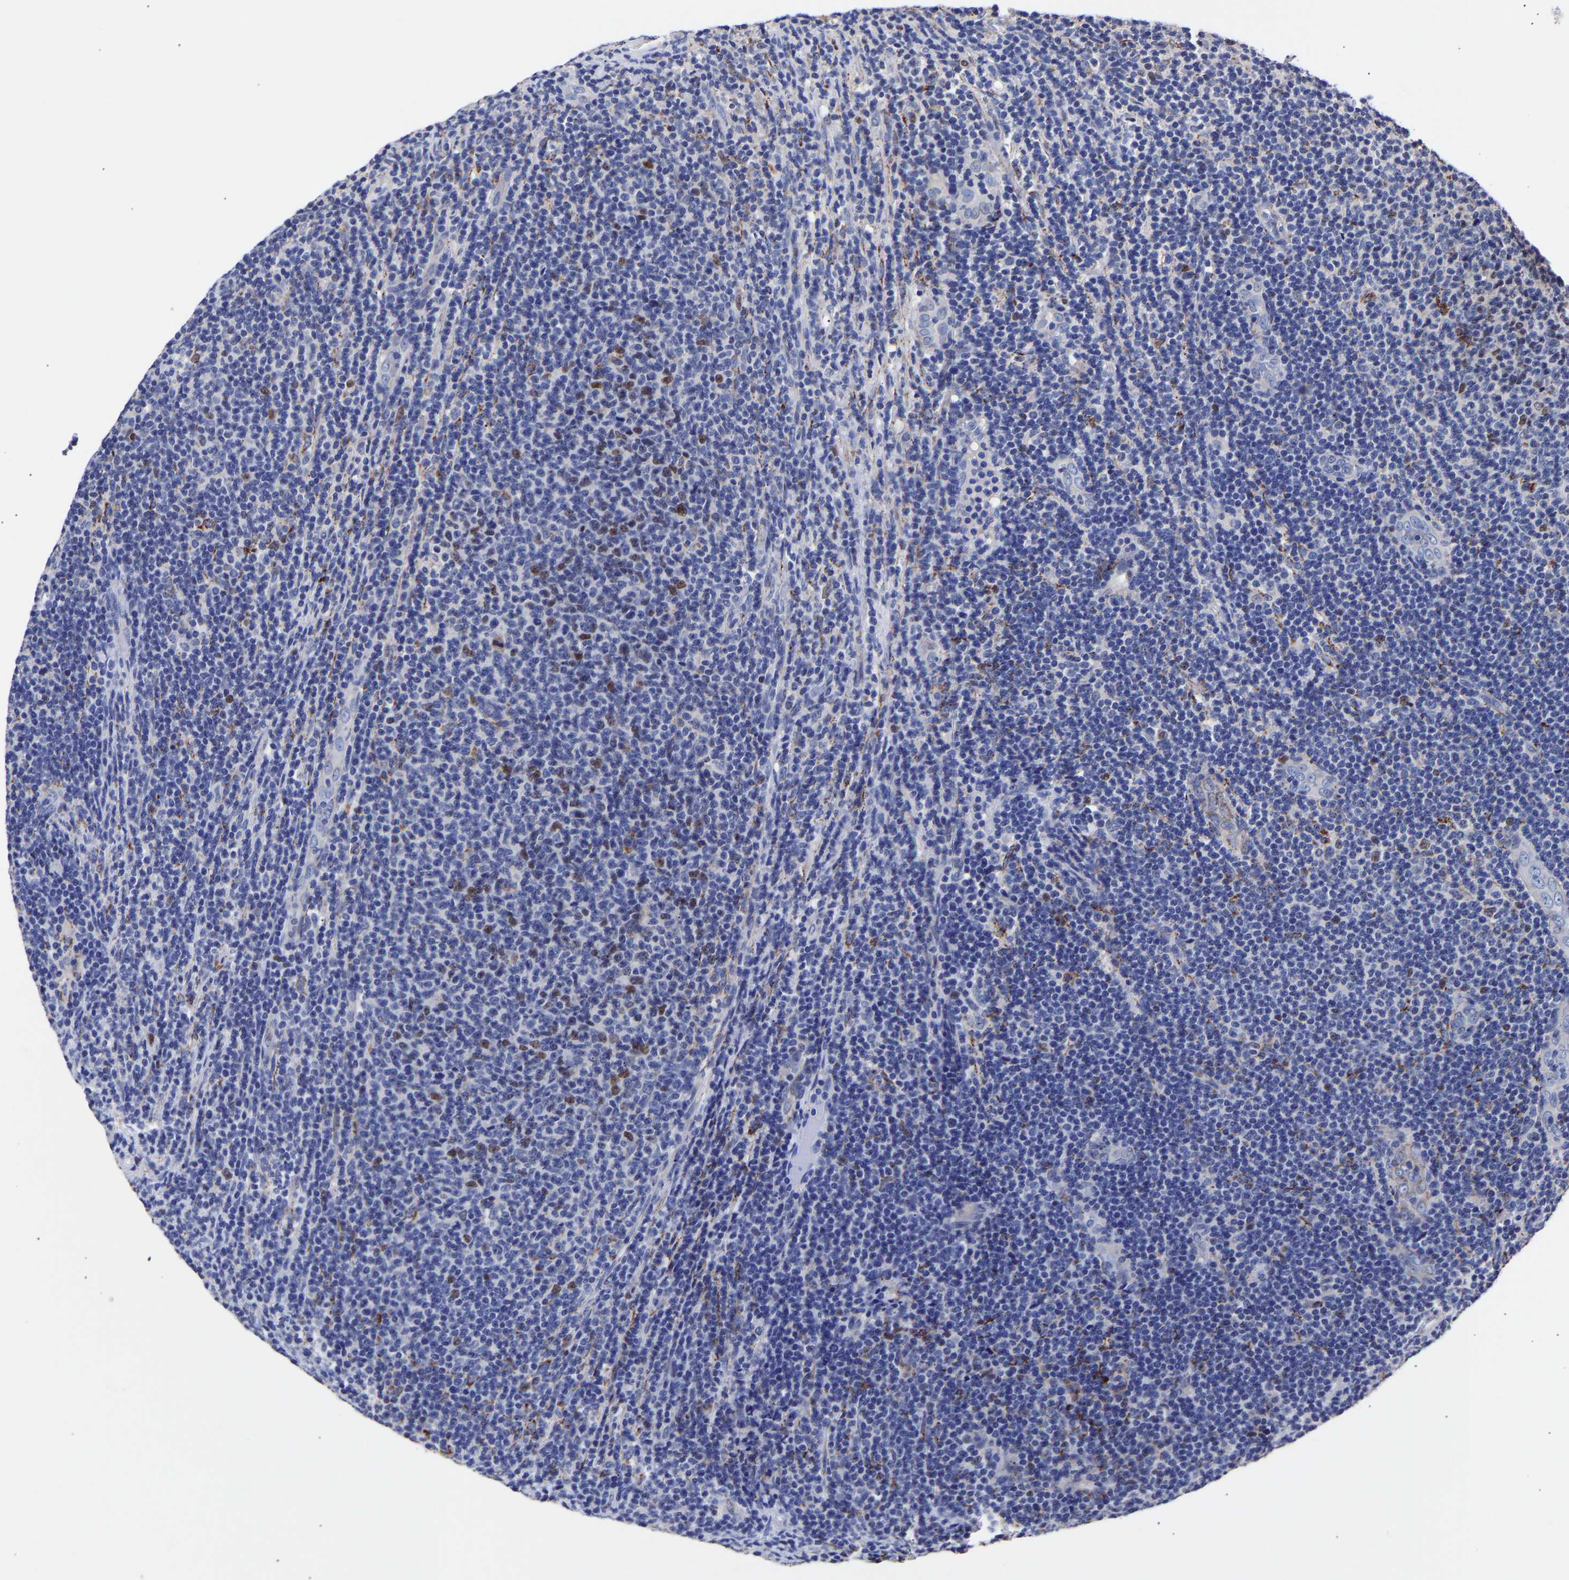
{"staining": {"intensity": "moderate", "quantity": "<25%", "location": "nuclear"}, "tissue": "lymphoma", "cell_type": "Tumor cells", "image_type": "cancer", "snomed": [{"axis": "morphology", "description": "Malignant lymphoma, non-Hodgkin's type, Low grade"}, {"axis": "topography", "description": "Lymph node"}], "caption": "The immunohistochemical stain labels moderate nuclear positivity in tumor cells of malignant lymphoma, non-Hodgkin's type (low-grade) tissue. The protein of interest is stained brown, and the nuclei are stained in blue (DAB (3,3'-diaminobenzidine) IHC with brightfield microscopy, high magnification).", "gene": "SEM1", "patient": {"sex": "male", "age": 66}}